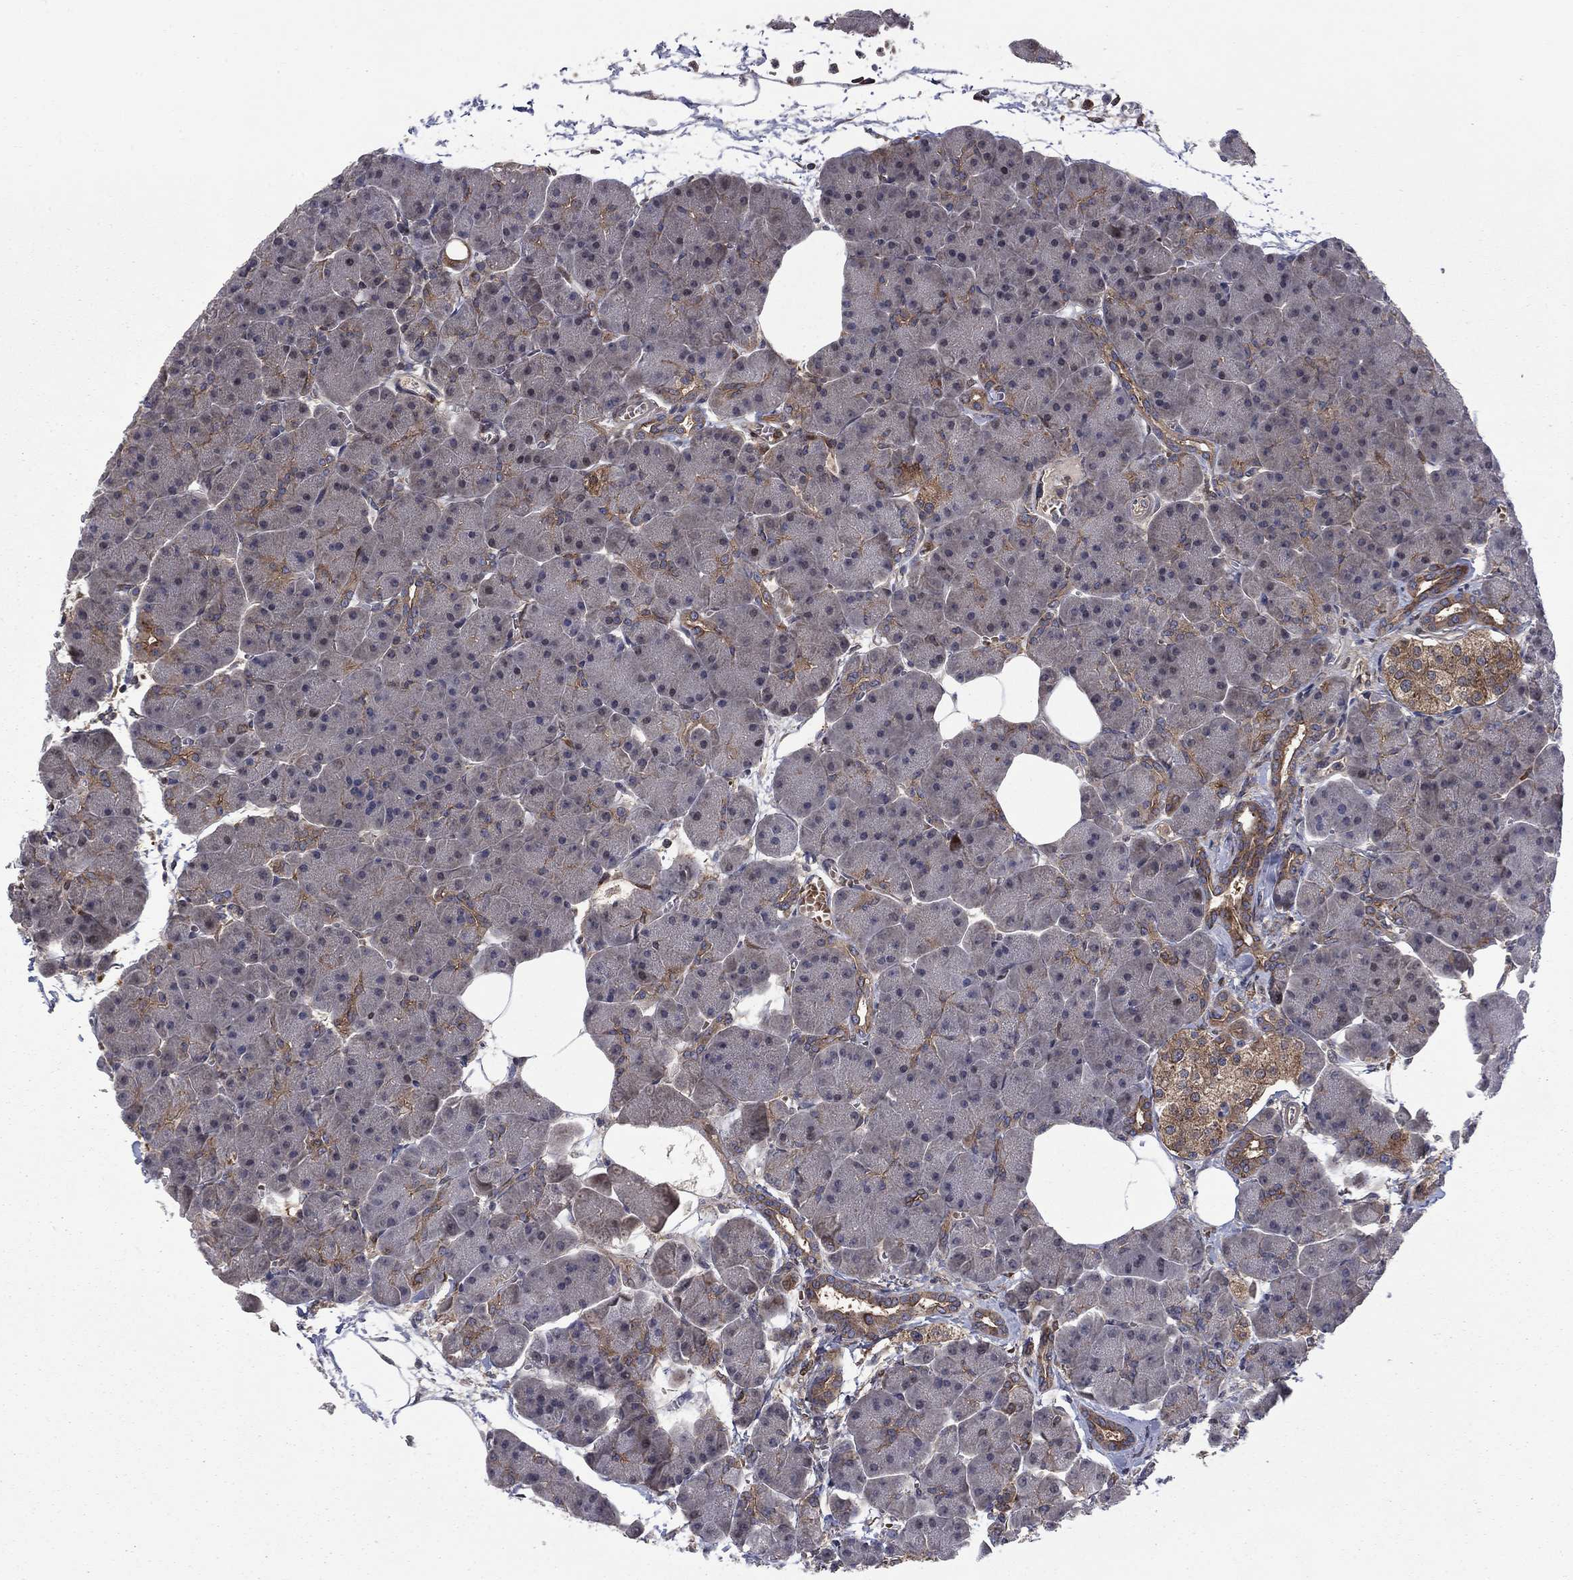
{"staining": {"intensity": "moderate", "quantity": "<25%", "location": "cytoplasmic/membranous"}, "tissue": "pancreas", "cell_type": "Exocrine glandular cells", "image_type": "normal", "snomed": [{"axis": "morphology", "description": "Normal tissue, NOS"}, {"axis": "topography", "description": "Adipose tissue"}, {"axis": "topography", "description": "Pancreas"}, {"axis": "topography", "description": "Peripheral nerve tissue"}], "caption": "Immunohistochemical staining of normal human pancreas demonstrates <25% levels of moderate cytoplasmic/membranous protein staining in approximately <25% of exocrine glandular cells.", "gene": "HDAC4", "patient": {"sex": "female", "age": 58}}